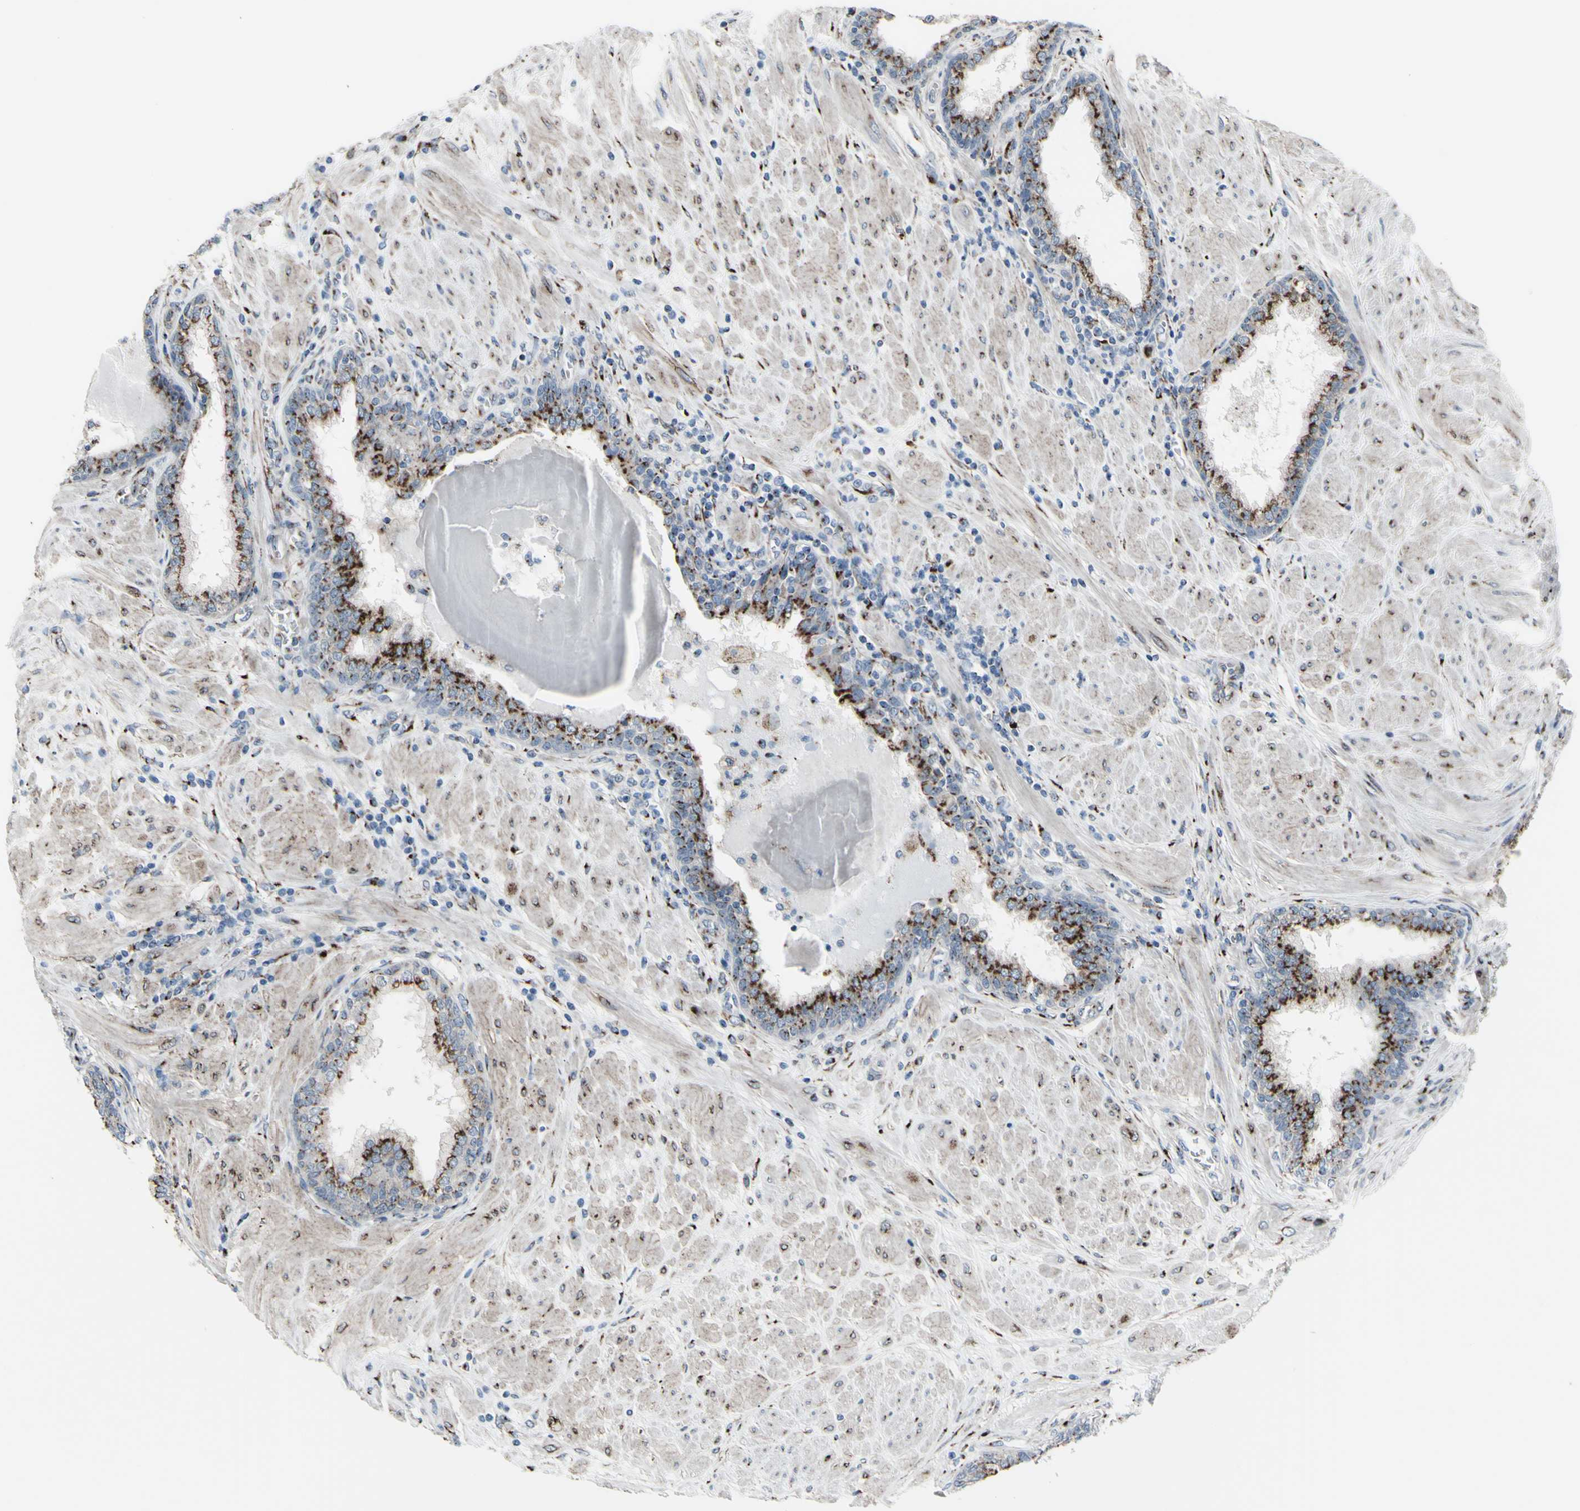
{"staining": {"intensity": "strong", "quantity": ">75%", "location": "cytoplasmic/membranous"}, "tissue": "prostate", "cell_type": "Glandular cells", "image_type": "normal", "snomed": [{"axis": "morphology", "description": "Normal tissue, NOS"}, {"axis": "topography", "description": "Prostate"}], "caption": "The micrograph reveals immunohistochemical staining of benign prostate. There is strong cytoplasmic/membranous expression is present in approximately >75% of glandular cells.", "gene": "GLG1", "patient": {"sex": "male", "age": 51}}